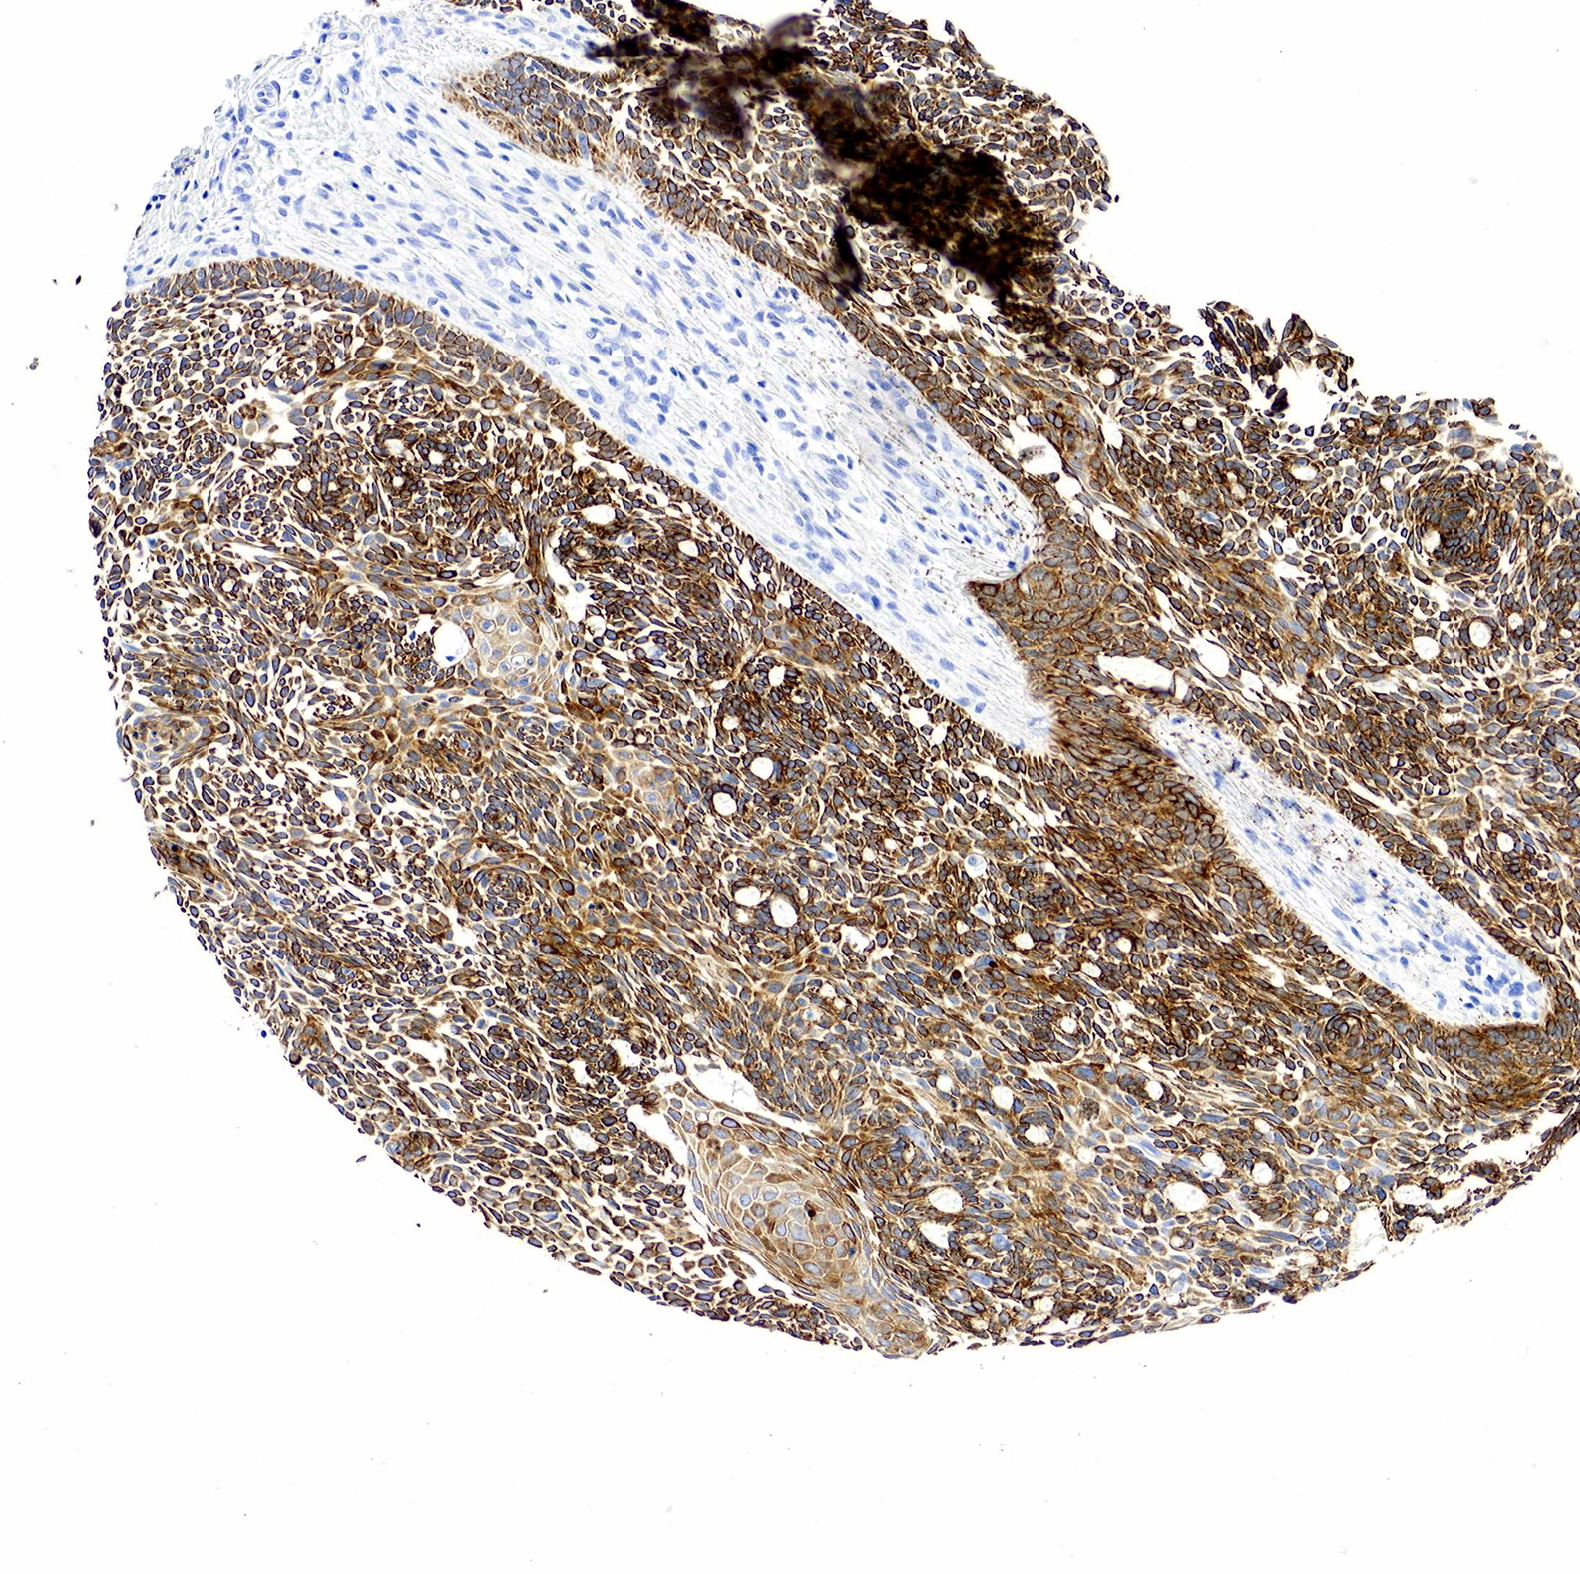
{"staining": {"intensity": "strong", "quantity": ">75%", "location": "cytoplasmic/membranous"}, "tissue": "skin cancer", "cell_type": "Tumor cells", "image_type": "cancer", "snomed": [{"axis": "morphology", "description": "Basal cell carcinoma"}, {"axis": "topography", "description": "Skin"}], "caption": "High-power microscopy captured an IHC histopathology image of skin cancer (basal cell carcinoma), revealing strong cytoplasmic/membranous expression in about >75% of tumor cells. (Brightfield microscopy of DAB IHC at high magnification).", "gene": "KRT7", "patient": {"sex": "male", "age": 58}}